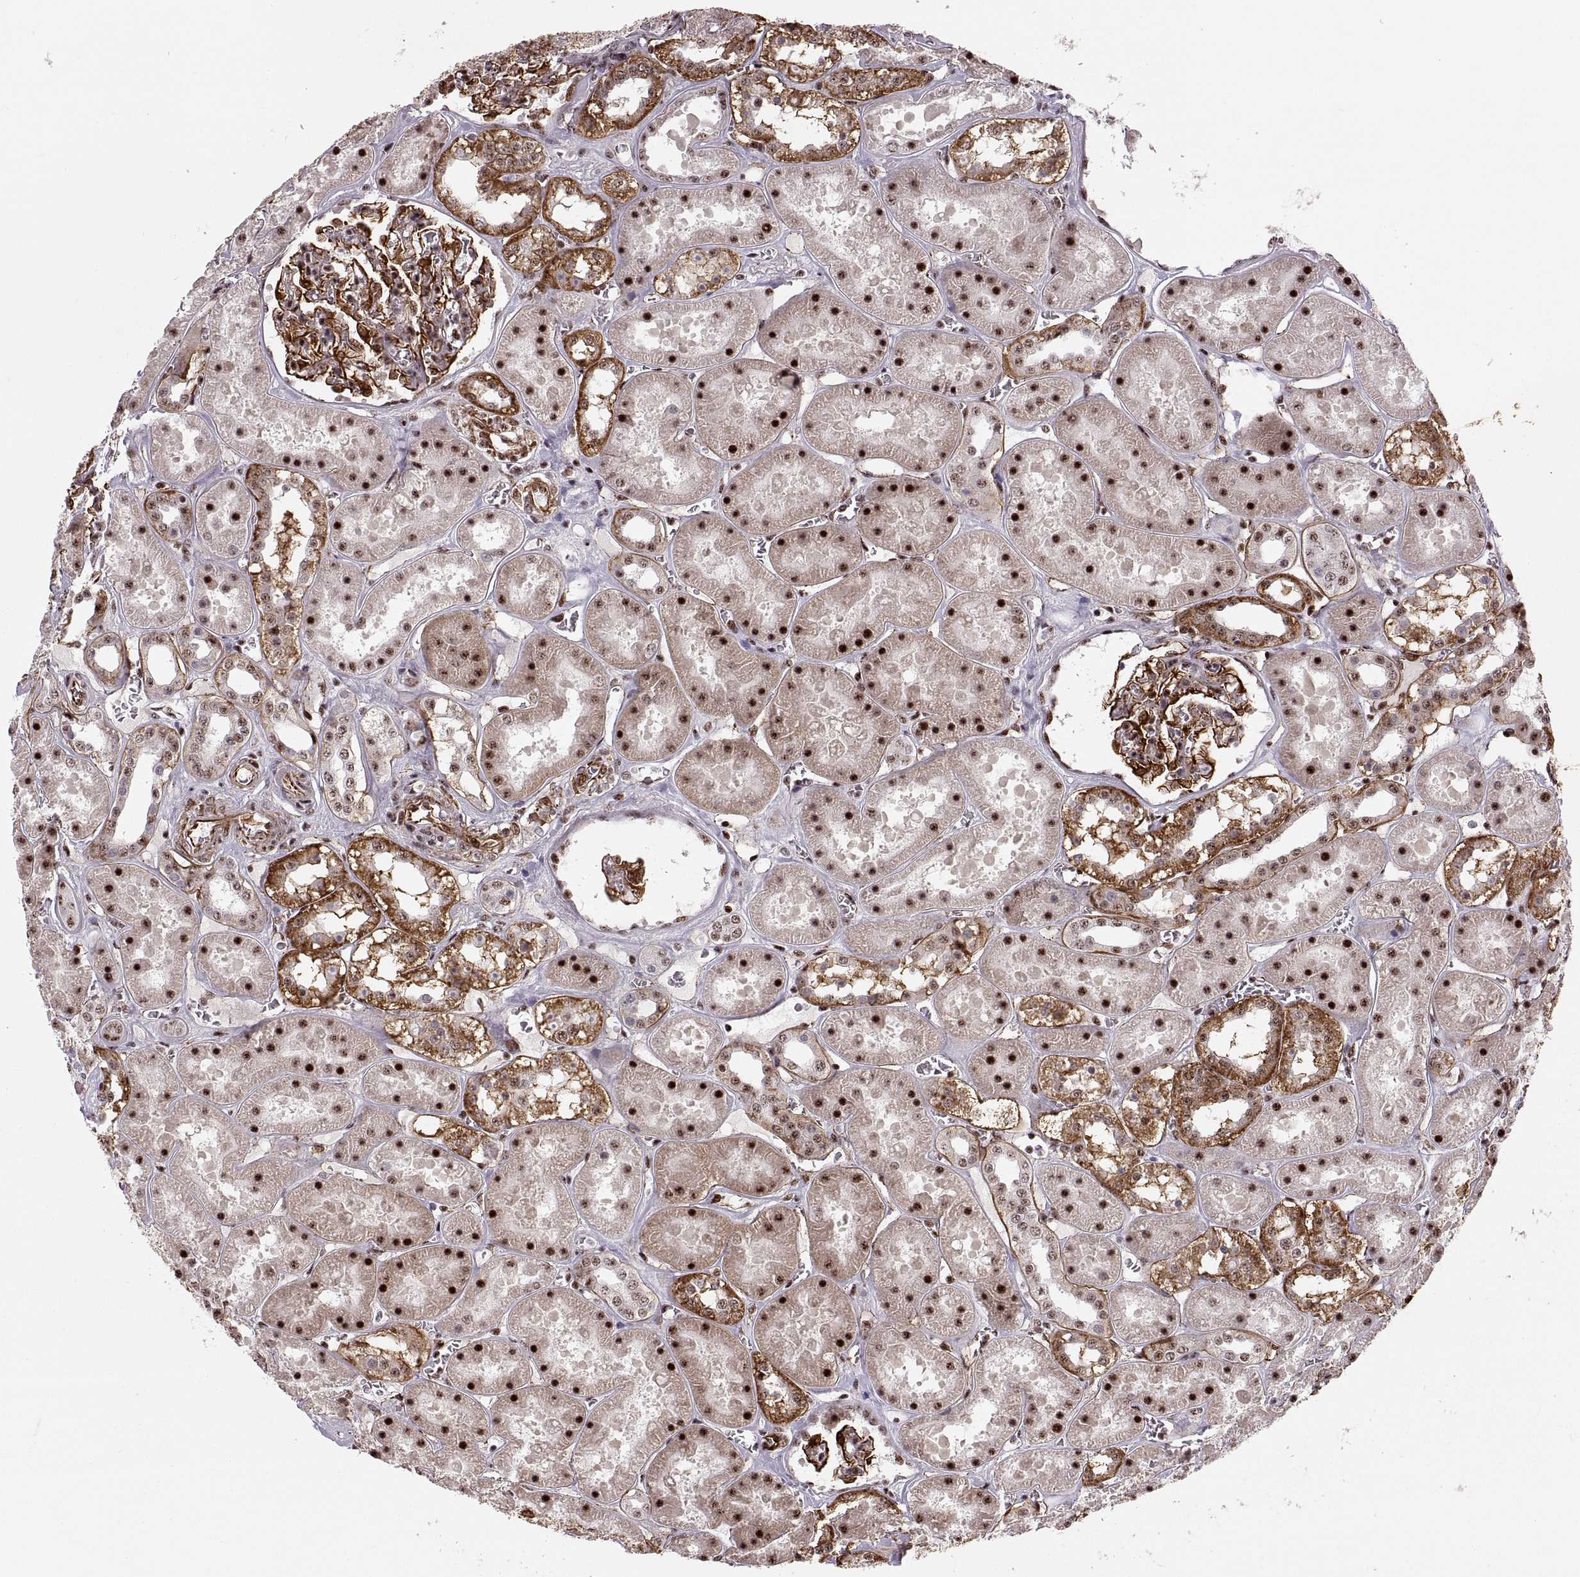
{"staining": {"intensity": "strong", "quantity": ">75%", "location": "cytoplasmic/membranous,nuclear"}, "tissue": "kidney", "cell_type": "Cells in glomeruli", "image_type": "normal", "snomed": [{"axis": "morphology", "description": "Normal tissue, NOS"}, {"axis": "topography", "description": "Kidney"}], "caption": "Immunohistochemical staining of unremarkable human kidney reveals high levels of strong cytoplasmic/membranous,nuclear staining in approximately >75% of cells in glomeruli.", "gene": "ZCCHC17", "patient": {"sex": "female", "age": 41}}